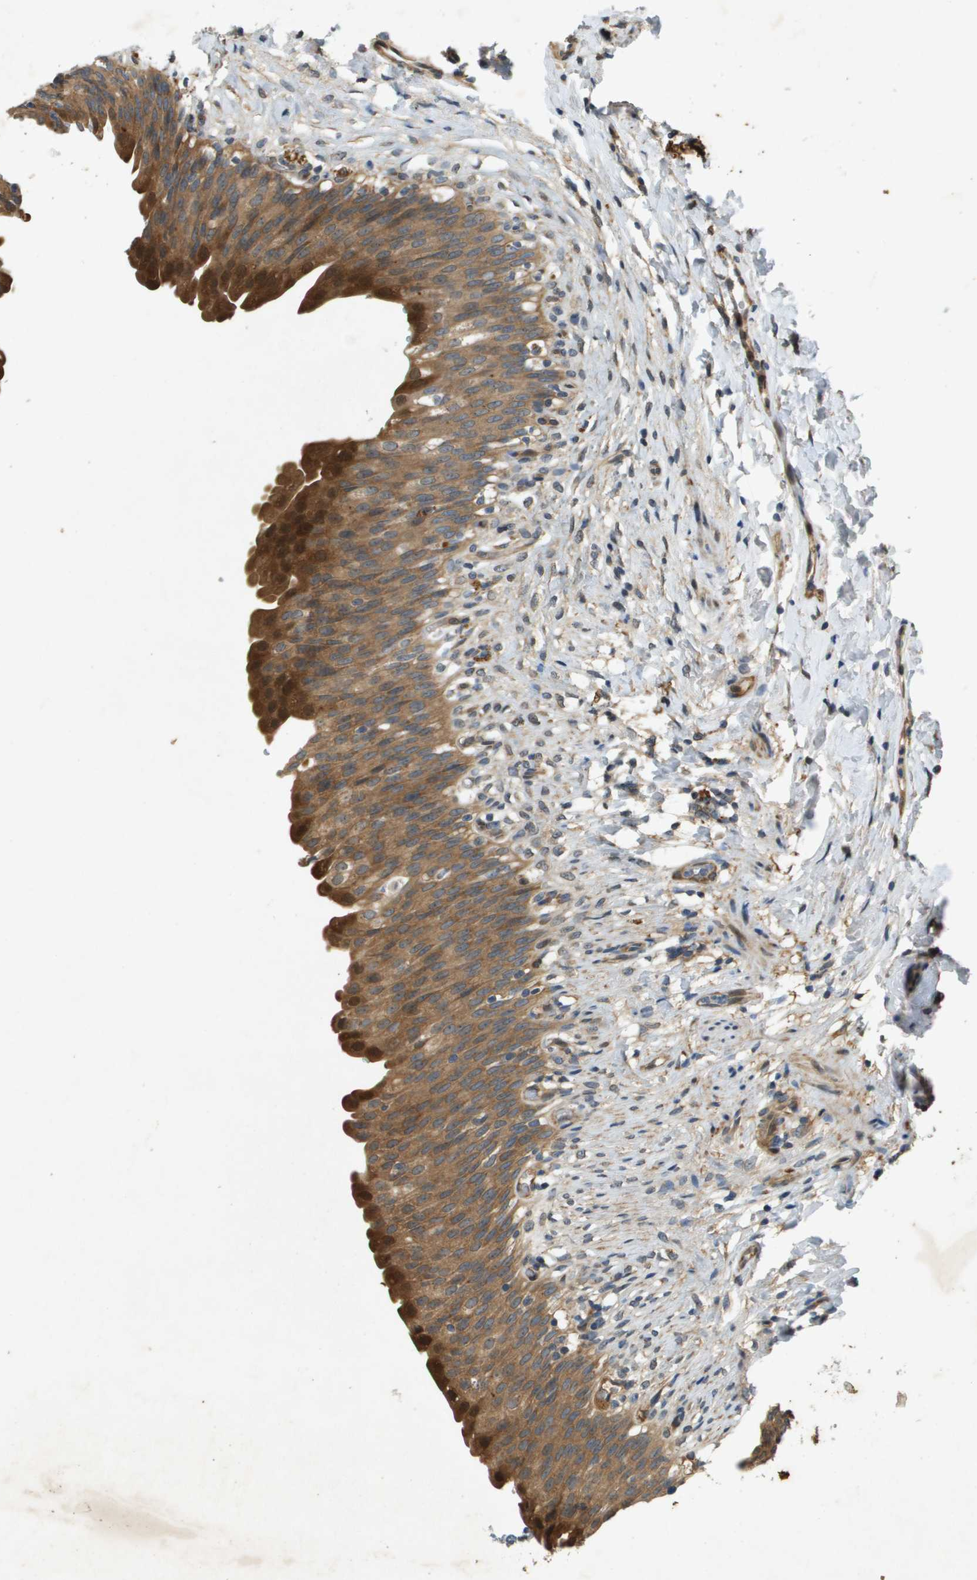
{"staining": {"intensity": "moderate", "quantity": ">75%", "location": "cytoplasmic/membranous"}, "tissue": "urinary bladder", "cell_type": "Urothelial cells", "image_type": "normal", "snomed": [{"axis": "morphology", "description": "Normal tissue, NOS"}, {"axis": "topography", "description": "Urinary bladder"}], "caption": "IHC micrograph of normal urinary bladder: human urinary bladder stained using IHC demonstrates medium levels of moderate protein expression localized specifically in the cytoplasmic/membranous of urothelial cells, appearing as a cytoplasmic/membranous brown color.", "gene": "PGAP3", "patient": {"sex": "female", "age": 79}}